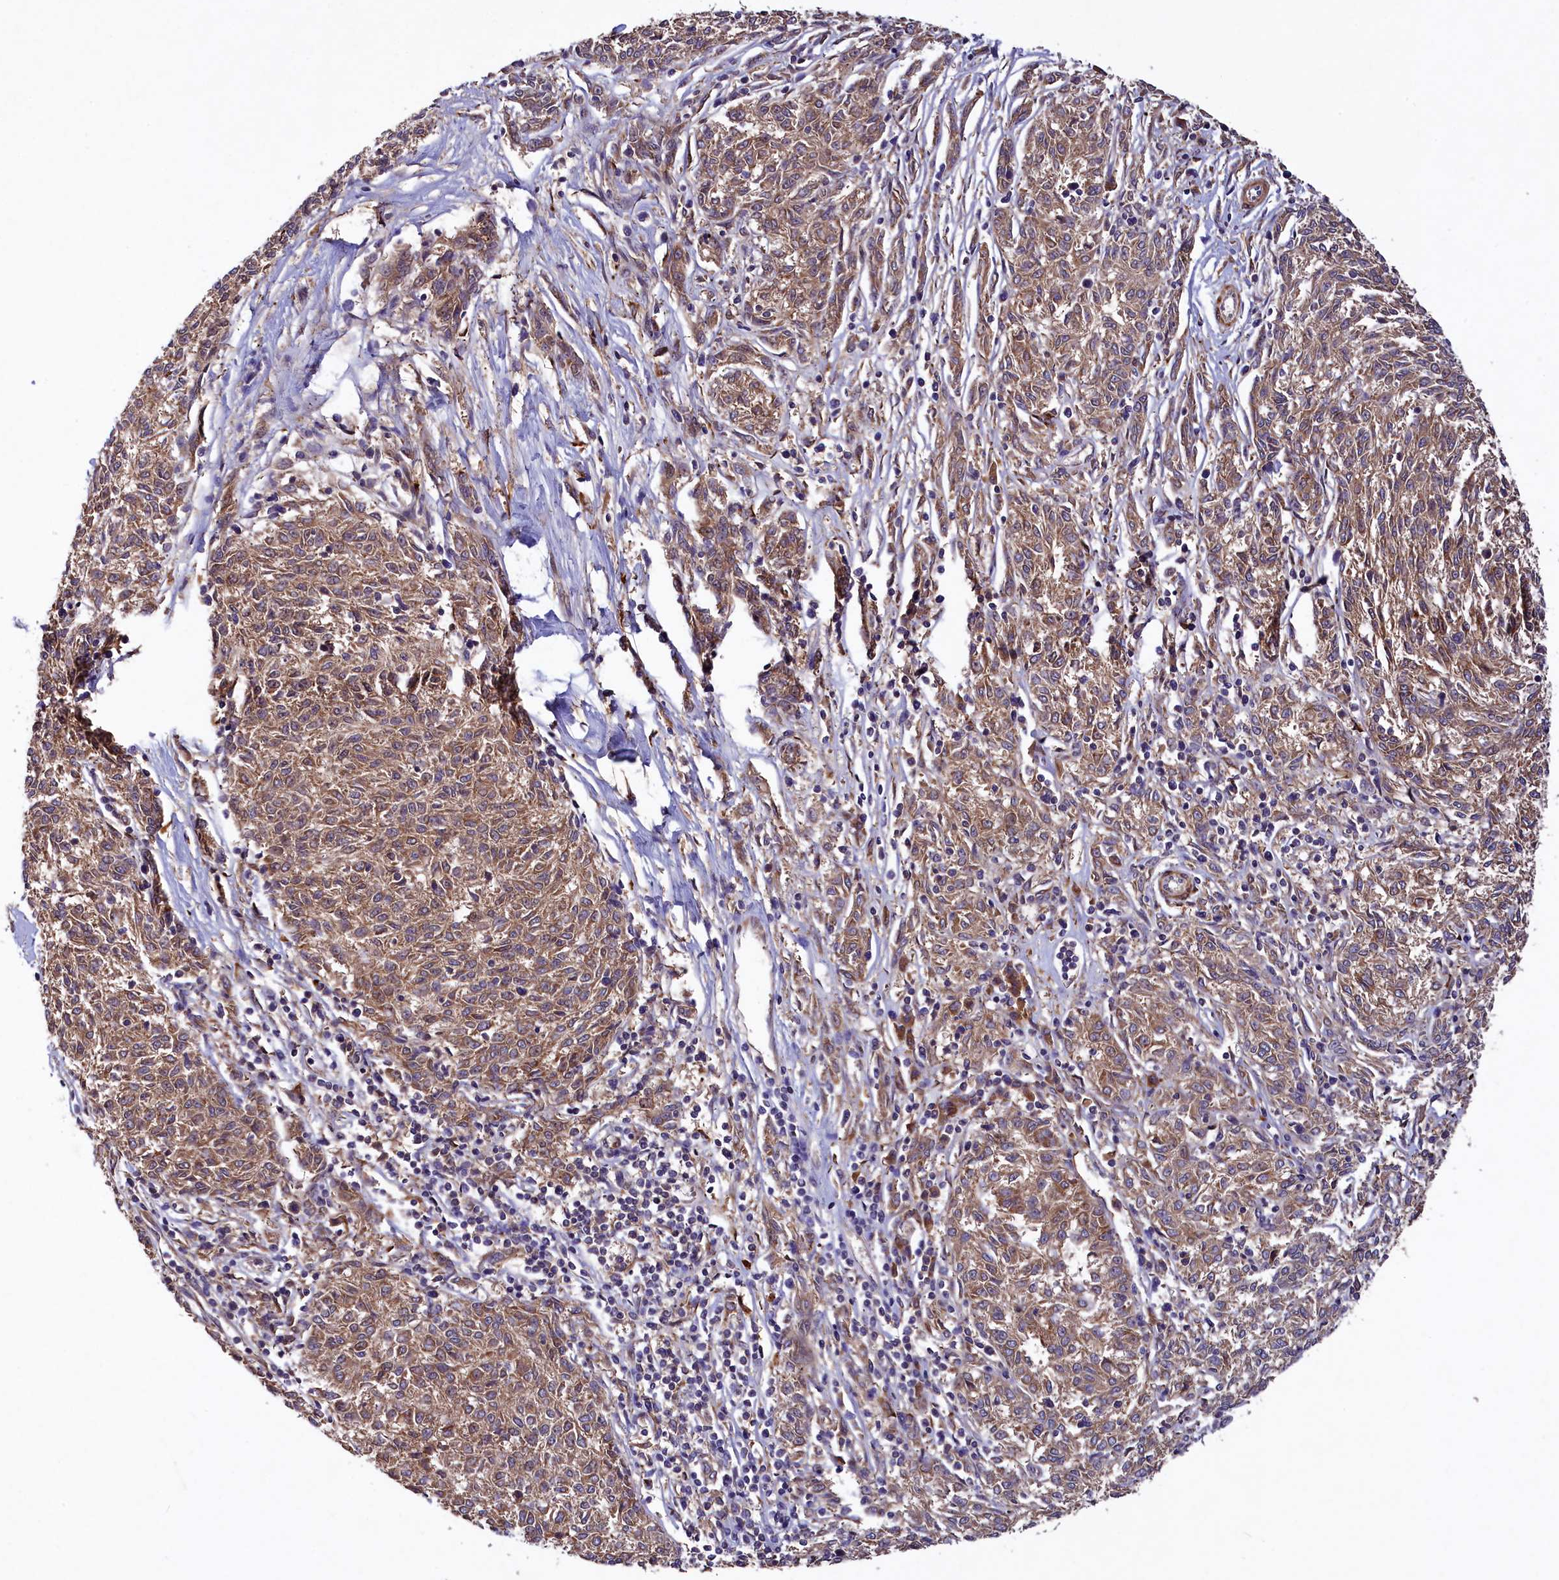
{"staining": {"intensity": "moderate", "quantity": ">75%", "location": "cytoplasmic/membranous"}, "tissue": "melanoma", "cell_type": "Tumor cells", "image_type": "cancer", "snomed": [{"axis": "morphology", "description": "Malignant melanoma, NOS"}, {"axis": "topography", "description": "Skin"}], "caption": "Immunohistochemical staining of melanoma exhibits medium levels of moderate cytoplasmic/membranous protein positivity in approximately >75% of tumor cells.", "gene": "ARRDC4", "patient": {"sex": "female", "age": 72}}